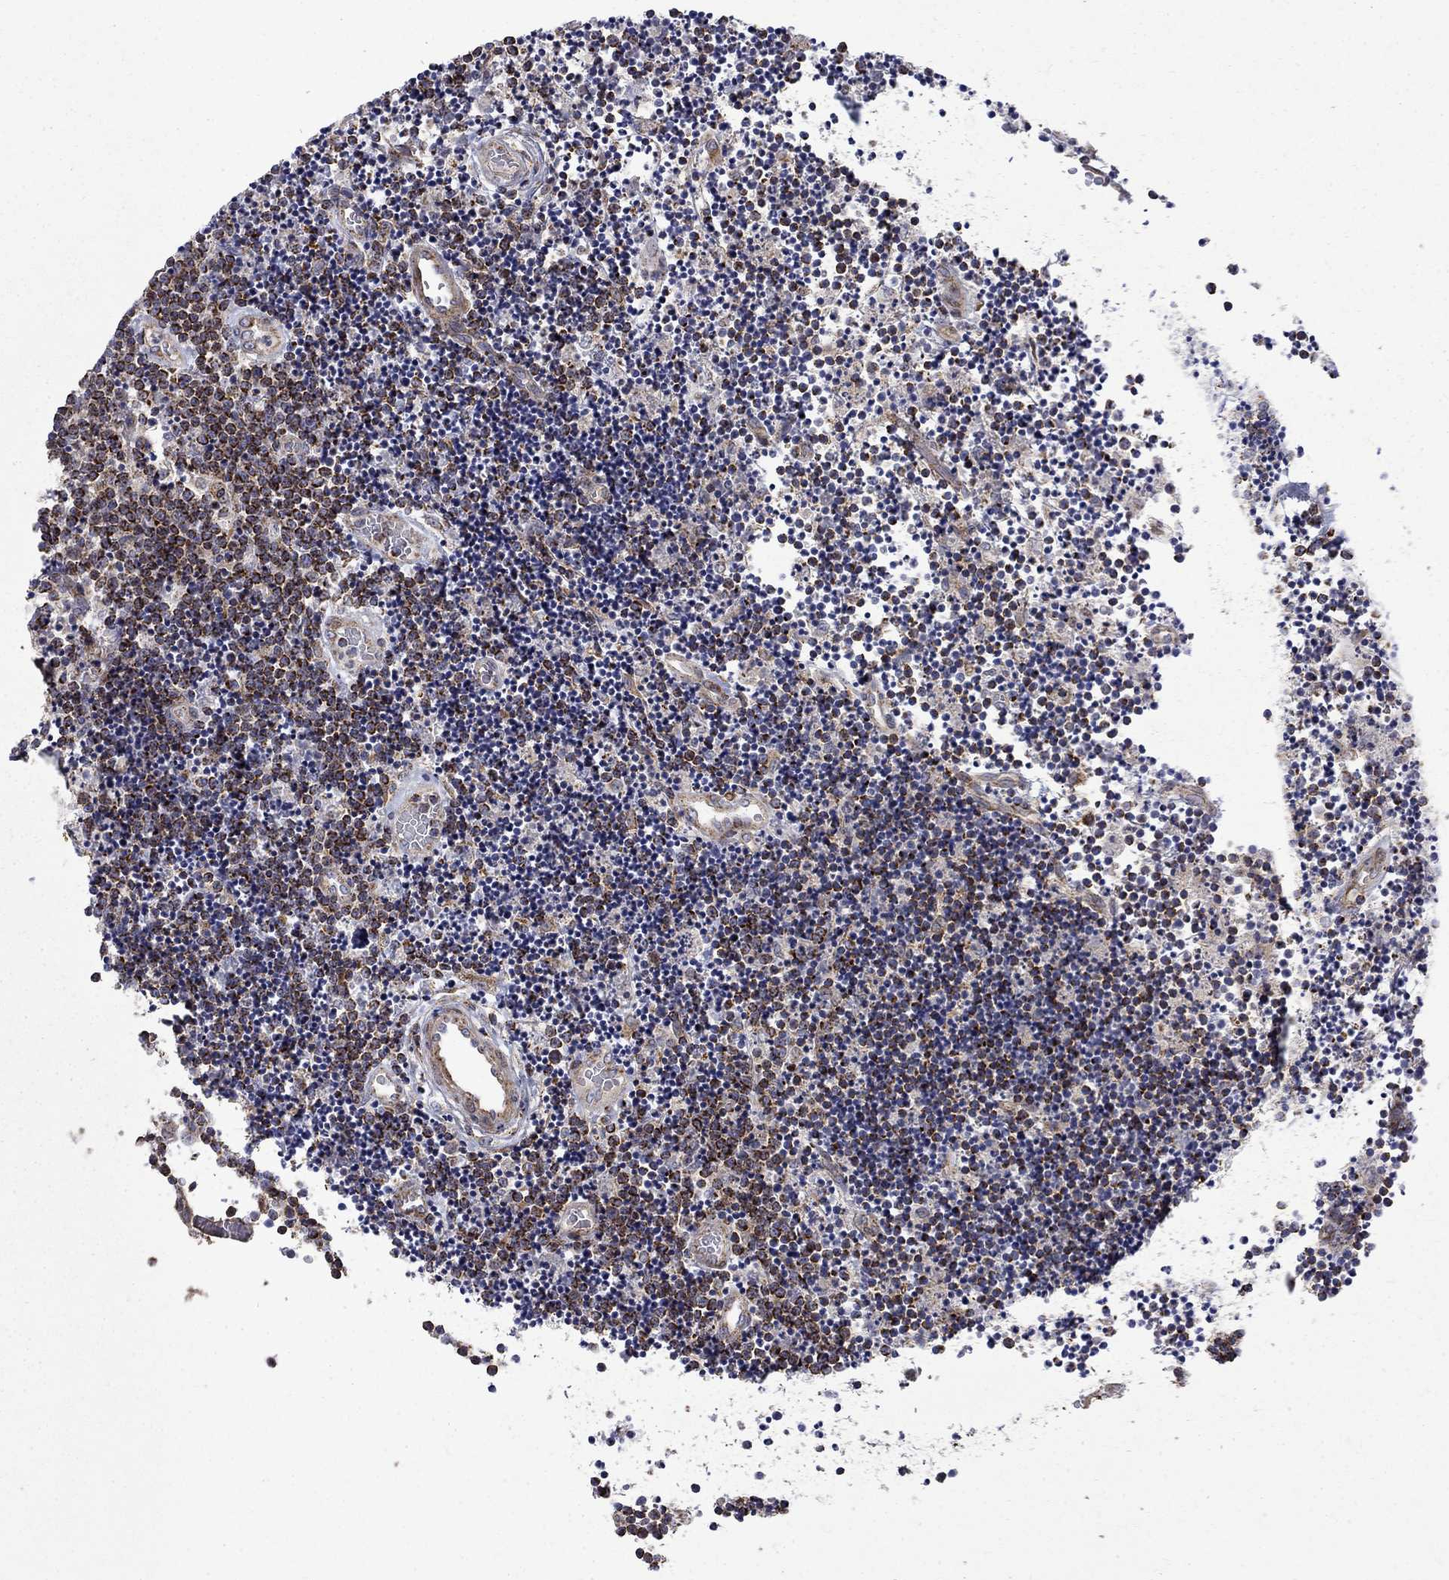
{"staining": {"intensity": "strong", "quantity": "25%-75%", "location": "cytoplasmic/membranous"}, "tissue": "lymphoma", "cell_type": "Tumor cells", "image_type": "cancer", "snomed": [{"axis": "morphology", "description": "Malignant lymphoma, non-Hodgkin's type, Low grade"}, {"axis": "topography", "description": "Brain"}], "caption": "The micrograph exhibits a brown stain indicating the presence of a protein in the cytoplasmic/membranous of tumor cells in malignant lymphoma, non-Hodgkin's type (low-grade).", "gene": "PCBP3", "patient": {"sex": "female", "age": 66}}